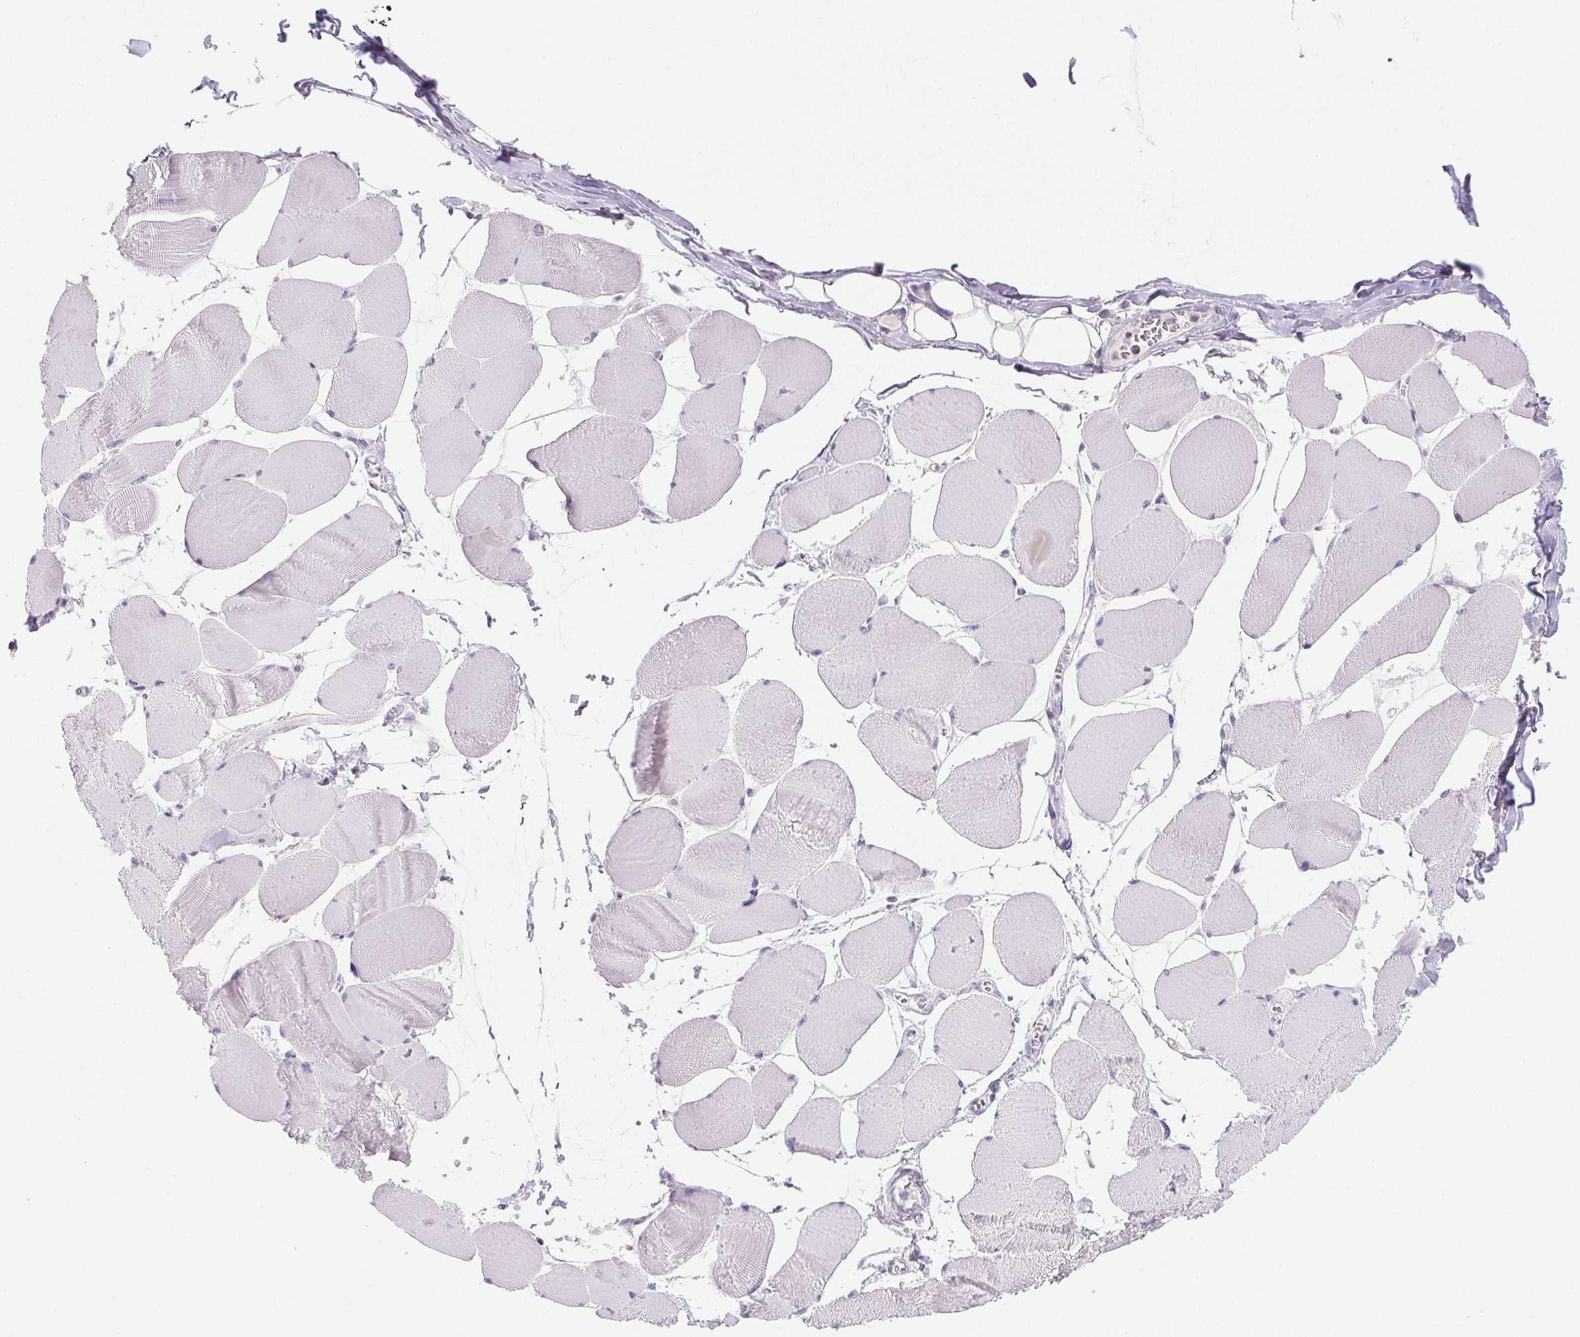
{"staining": {"intensity": "negative", "quantity": "none", "location": "none"}, "tissue": "skeletal muscle", "cell_type": "Myocytes", "image_type": "normal", "snomed": [{"axis": "morphology", "description": "Normal tissue, NOS"}, {"axis": "topography", "description": "Skeletal muscle"}], "caption": "IHC of unremarkable skeletal muscle displays no expression in myocytes.", "gene": "BEND2", "patient": {"sex": "female", "age": 75}}